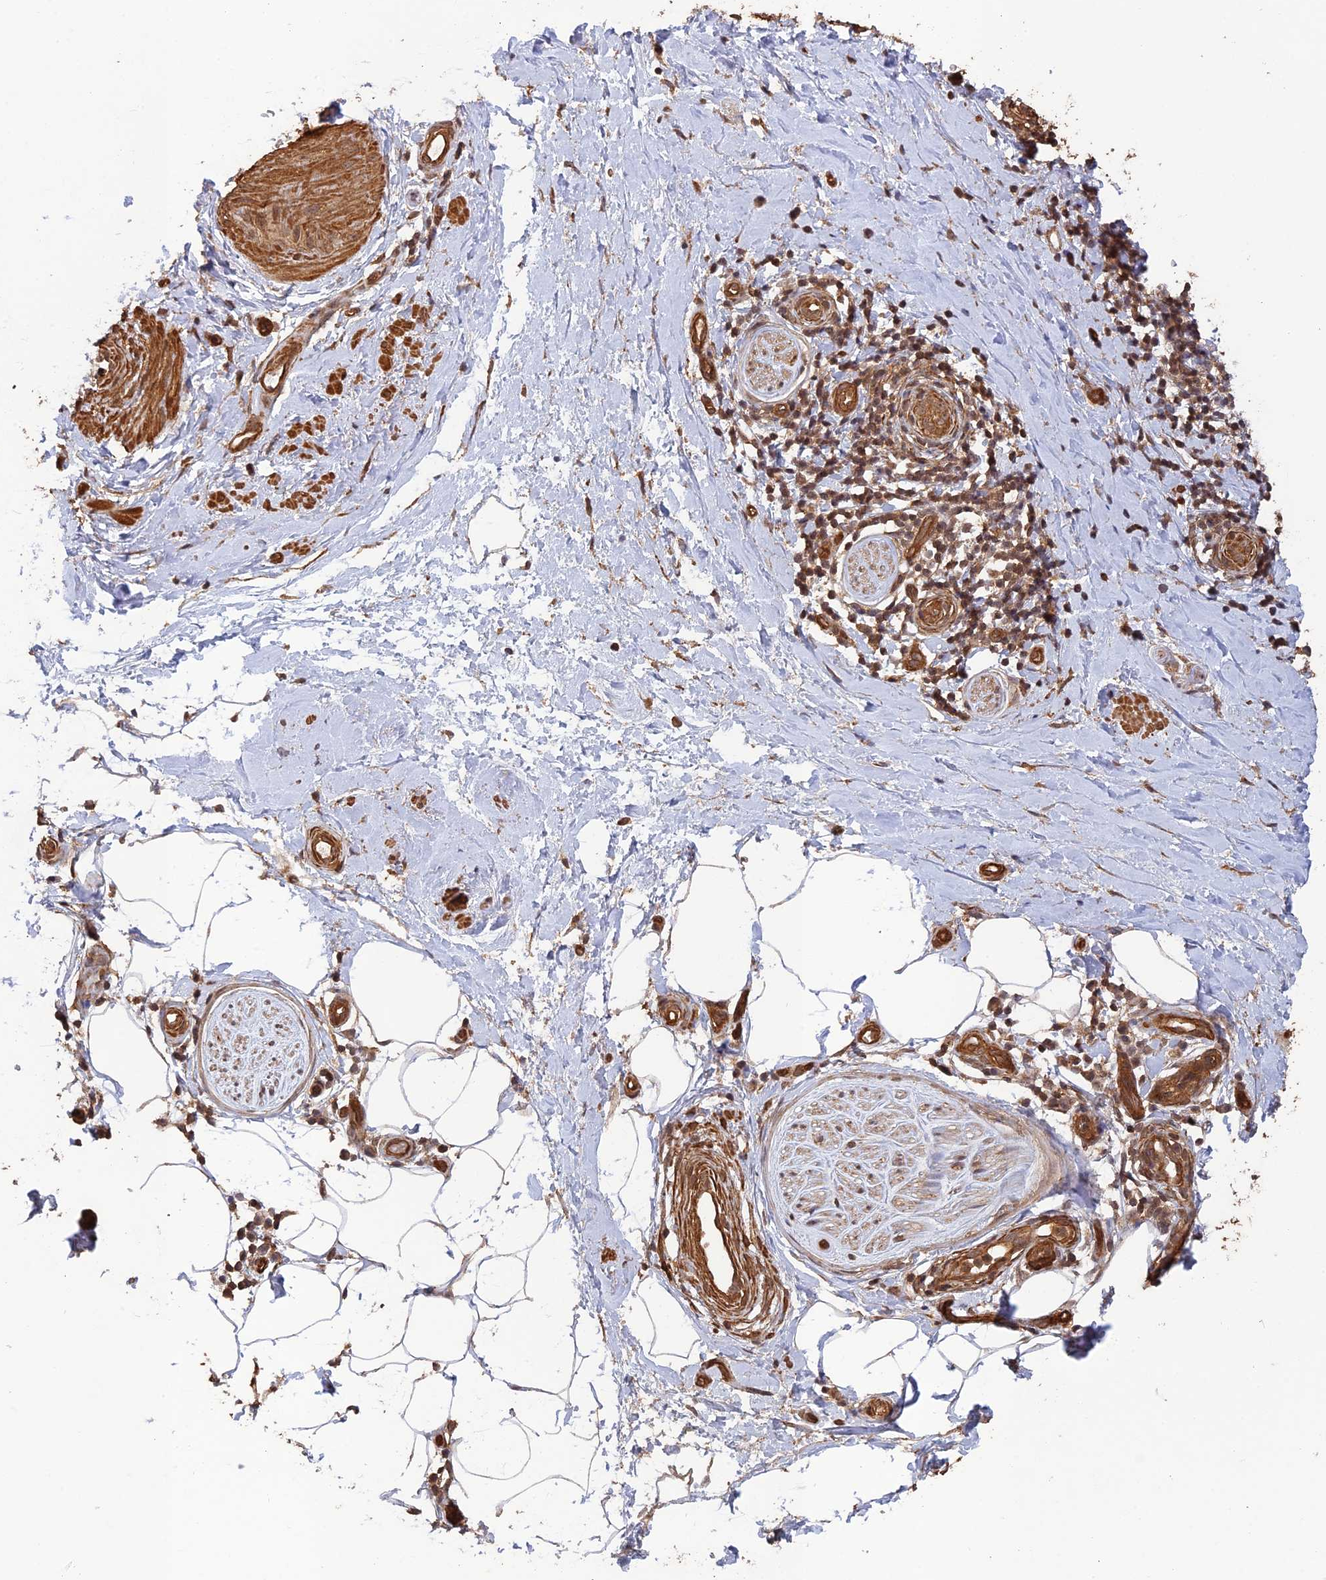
{"staining": {"intensity": "negative", "quantity": "none", "location": "none"}, "tissue": "adipose tissue", "cell_type": "Adipocytes", "image_type": "normal", "snomed": [{"axis": "morphology", "description": "Normal tissue, NOS"}, {"axis": "topography", "description": "Soft tissue"}, {"axis": "topography", "description": "Adipose tissue"}, {"axis": "topography", "description": "Vascular tissue"}, {"axis": "topography", "description": "Peripheral nerve tissue"}], "caption": "This is an IHC image of benign adipose tissue. There is no staining in adipocytes.", "gene": "CCDC174", "patient": {"sex": "male", "age": 74}}